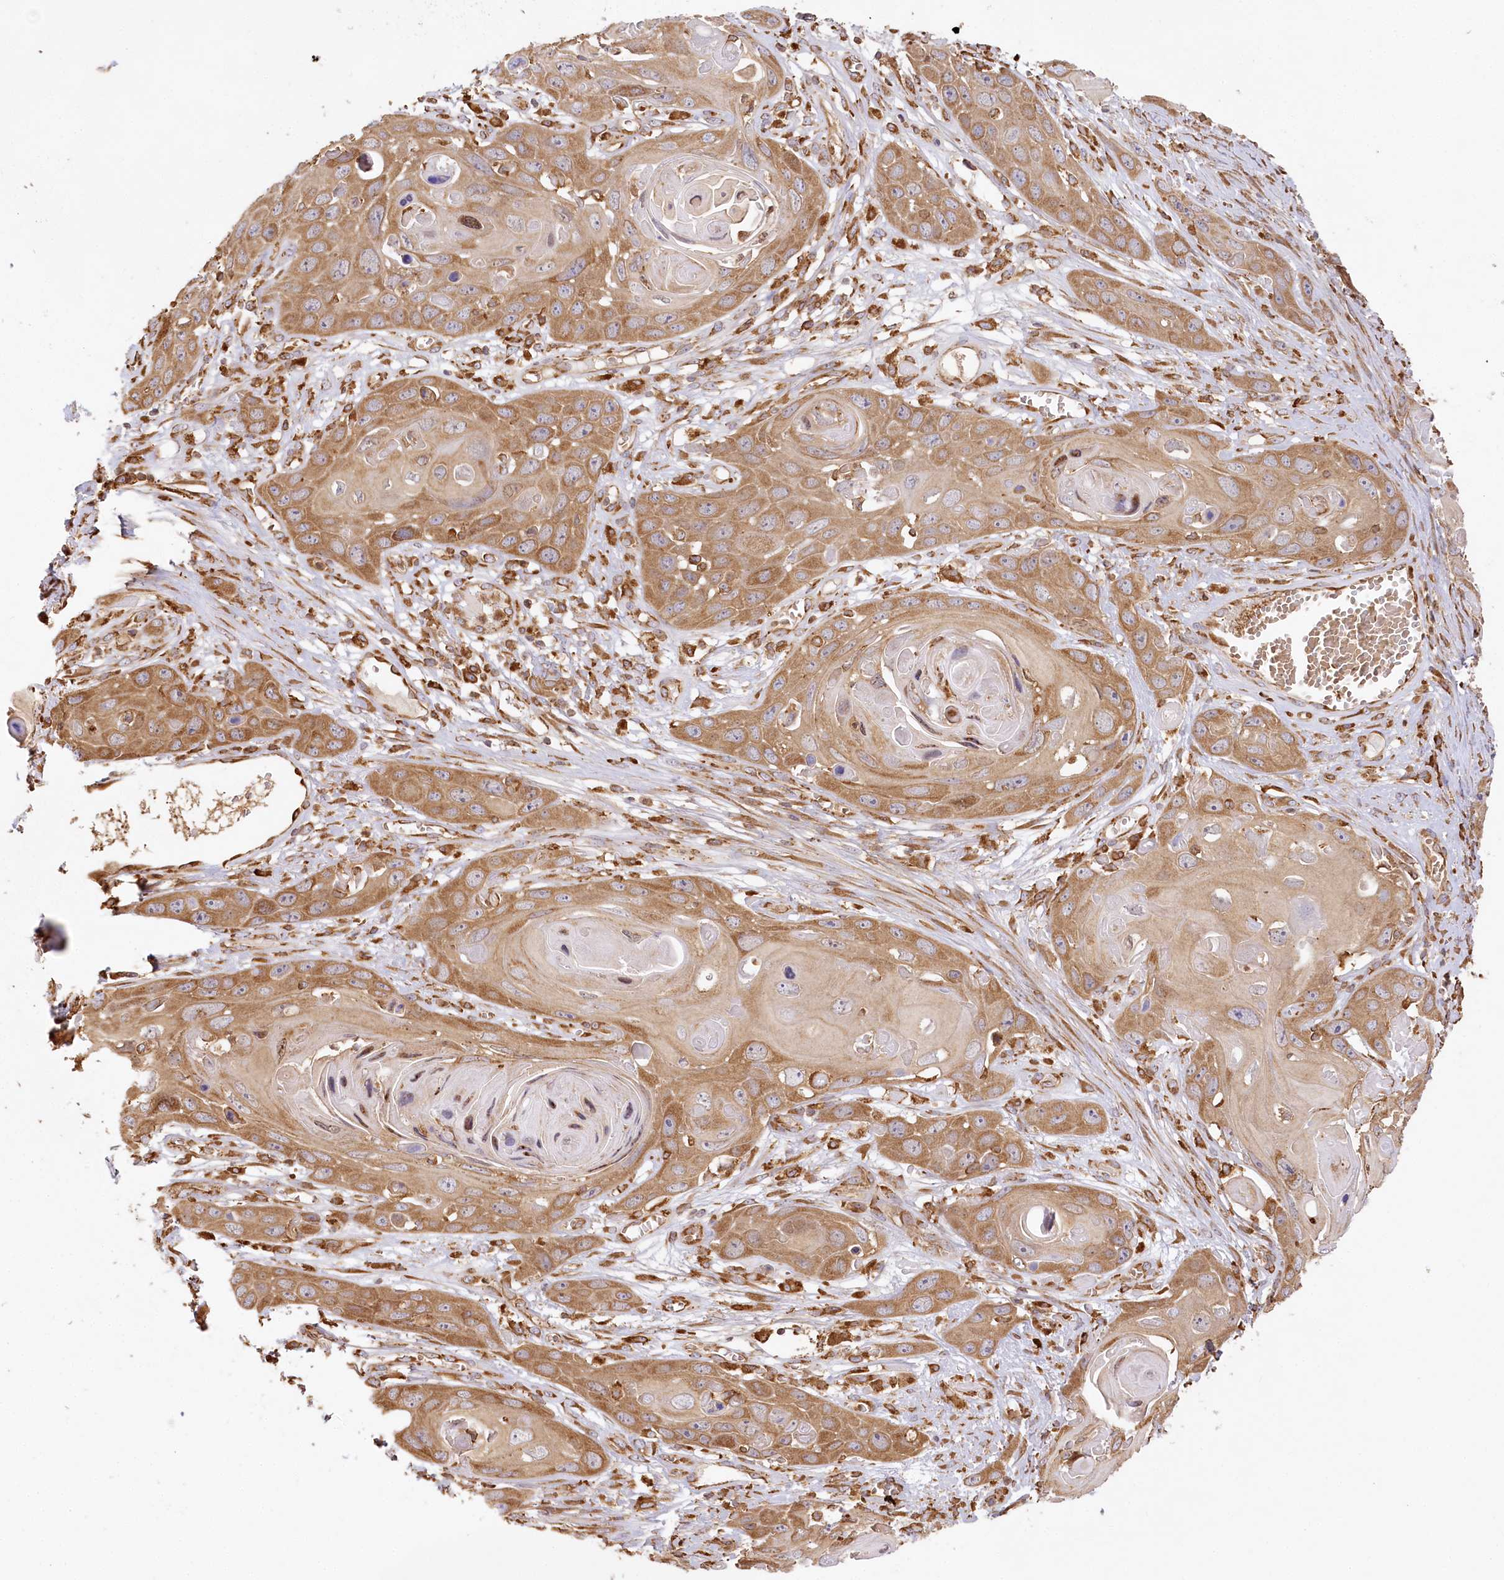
{"staining": {"intensity": "moderate", "quantity": ">75%", "location": "cytoplasmic/membranous"}, "tissue": "skin cancer", "cell_type": "Tumor cells", "image_type": "cancer", "snomed": [{"axis": "morphology", "description": "Squamous cell carcinoma, NOS"}, {"axis": "topography", "description": "Skin"}], "caption": "Protein analysis of squamous cell carcinoma (skin) tissue demonstrates moderate cytoplasmic/membranous staining in approximately >75% of tumor cells.", "gene": "ACAP2", "patient": {"sex": "male", "age": 55}}